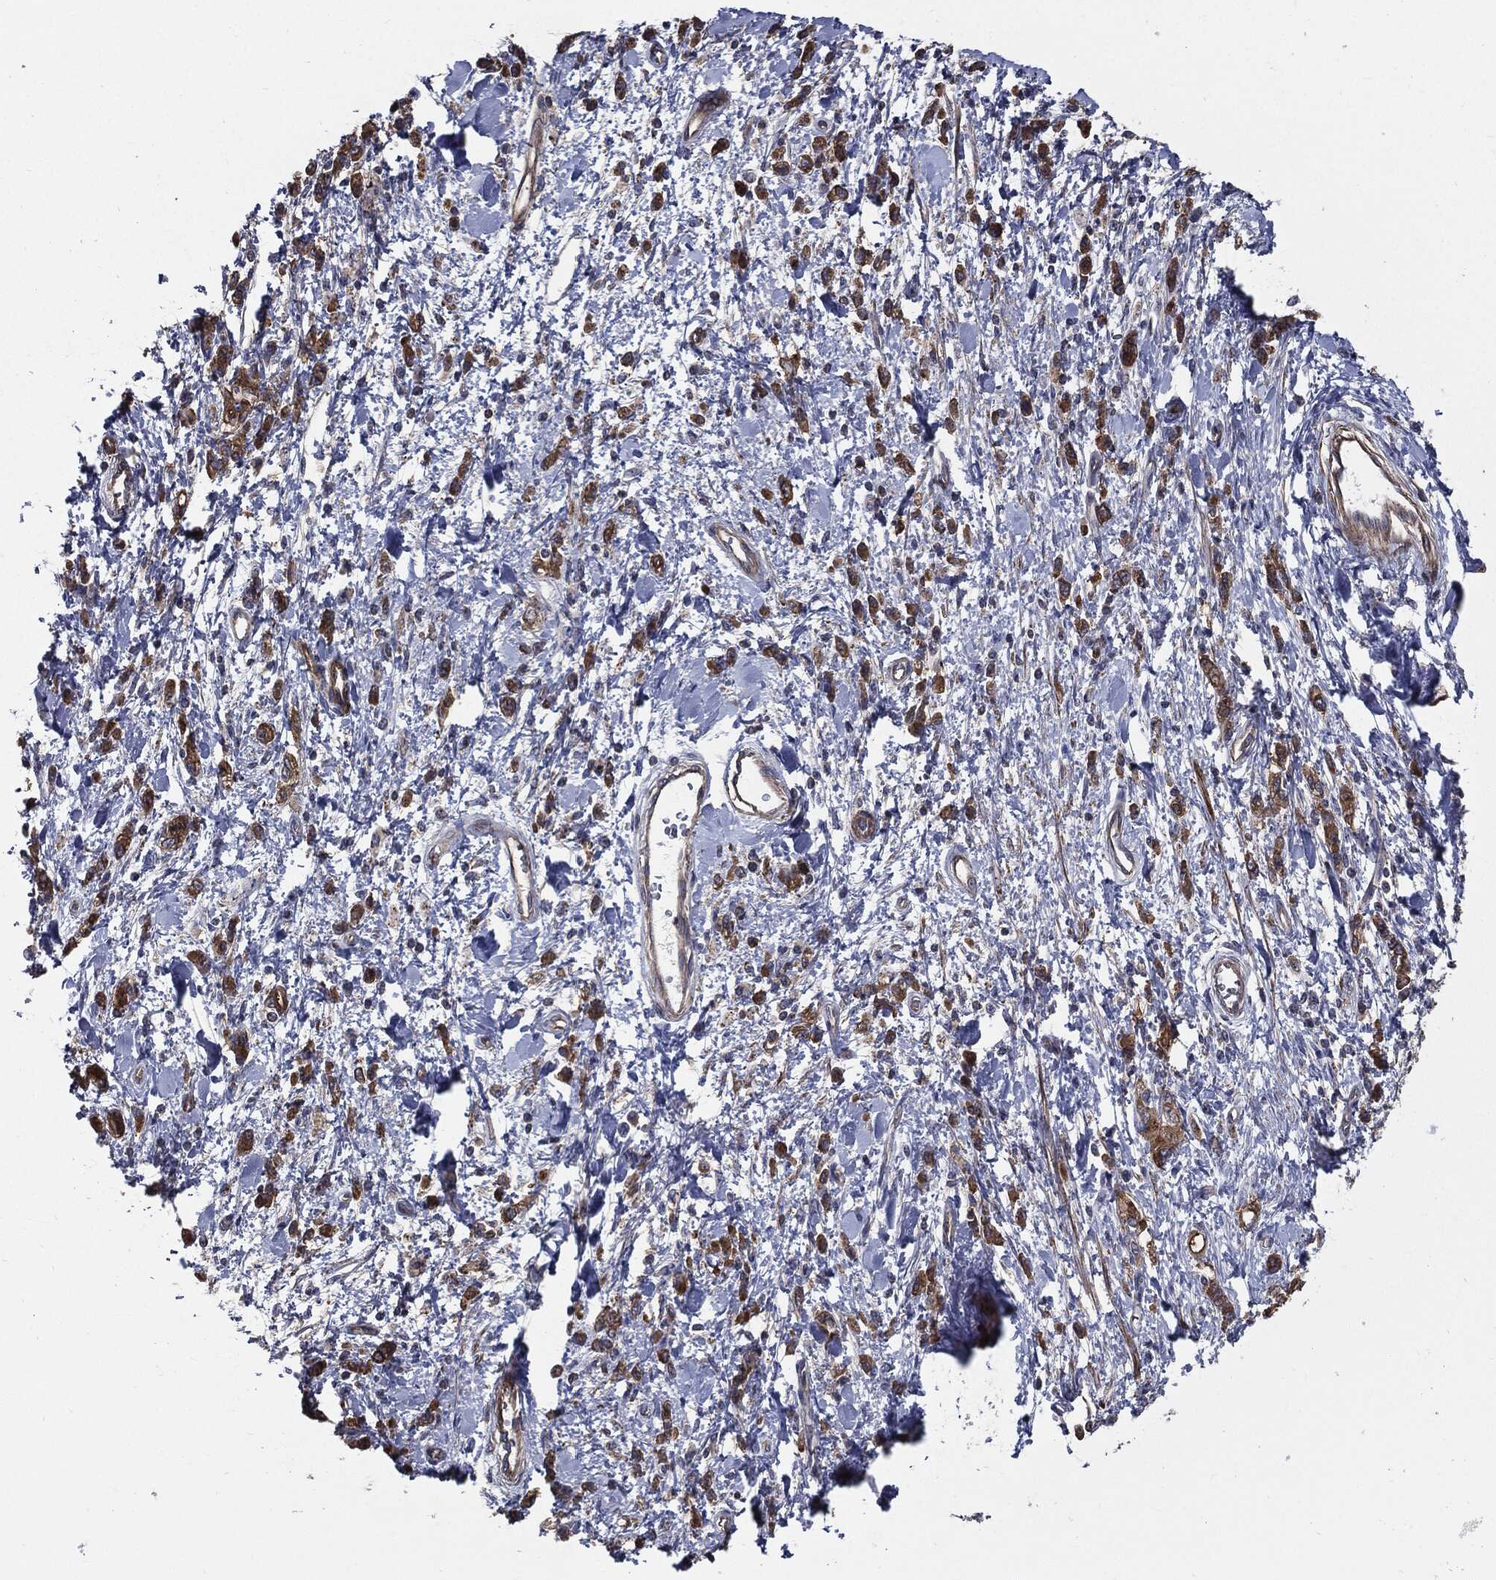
{"staining": {"intensity": "moderate", "quantity": "25%-75%", "location": "cytoplasmic/membranous"}, "tissue": "stomach cancer", "cell_type": "Tumor cells", "image_type": "cancer", "snomed": [{"axis": "morphology", "description": "Adenocarcinoma, NOS"}, {"axis": "topography", "description": "Stomach"}], "caption": "Stomach cancer (adenocarcinoma) stained with a brown dye reveals moderate cytoplasmic/membranous positive positivity in approximately 25%-75% of tumor cells.", "gene": "PDCD6IP", "patient": {"sex": "male", "age": 77}}